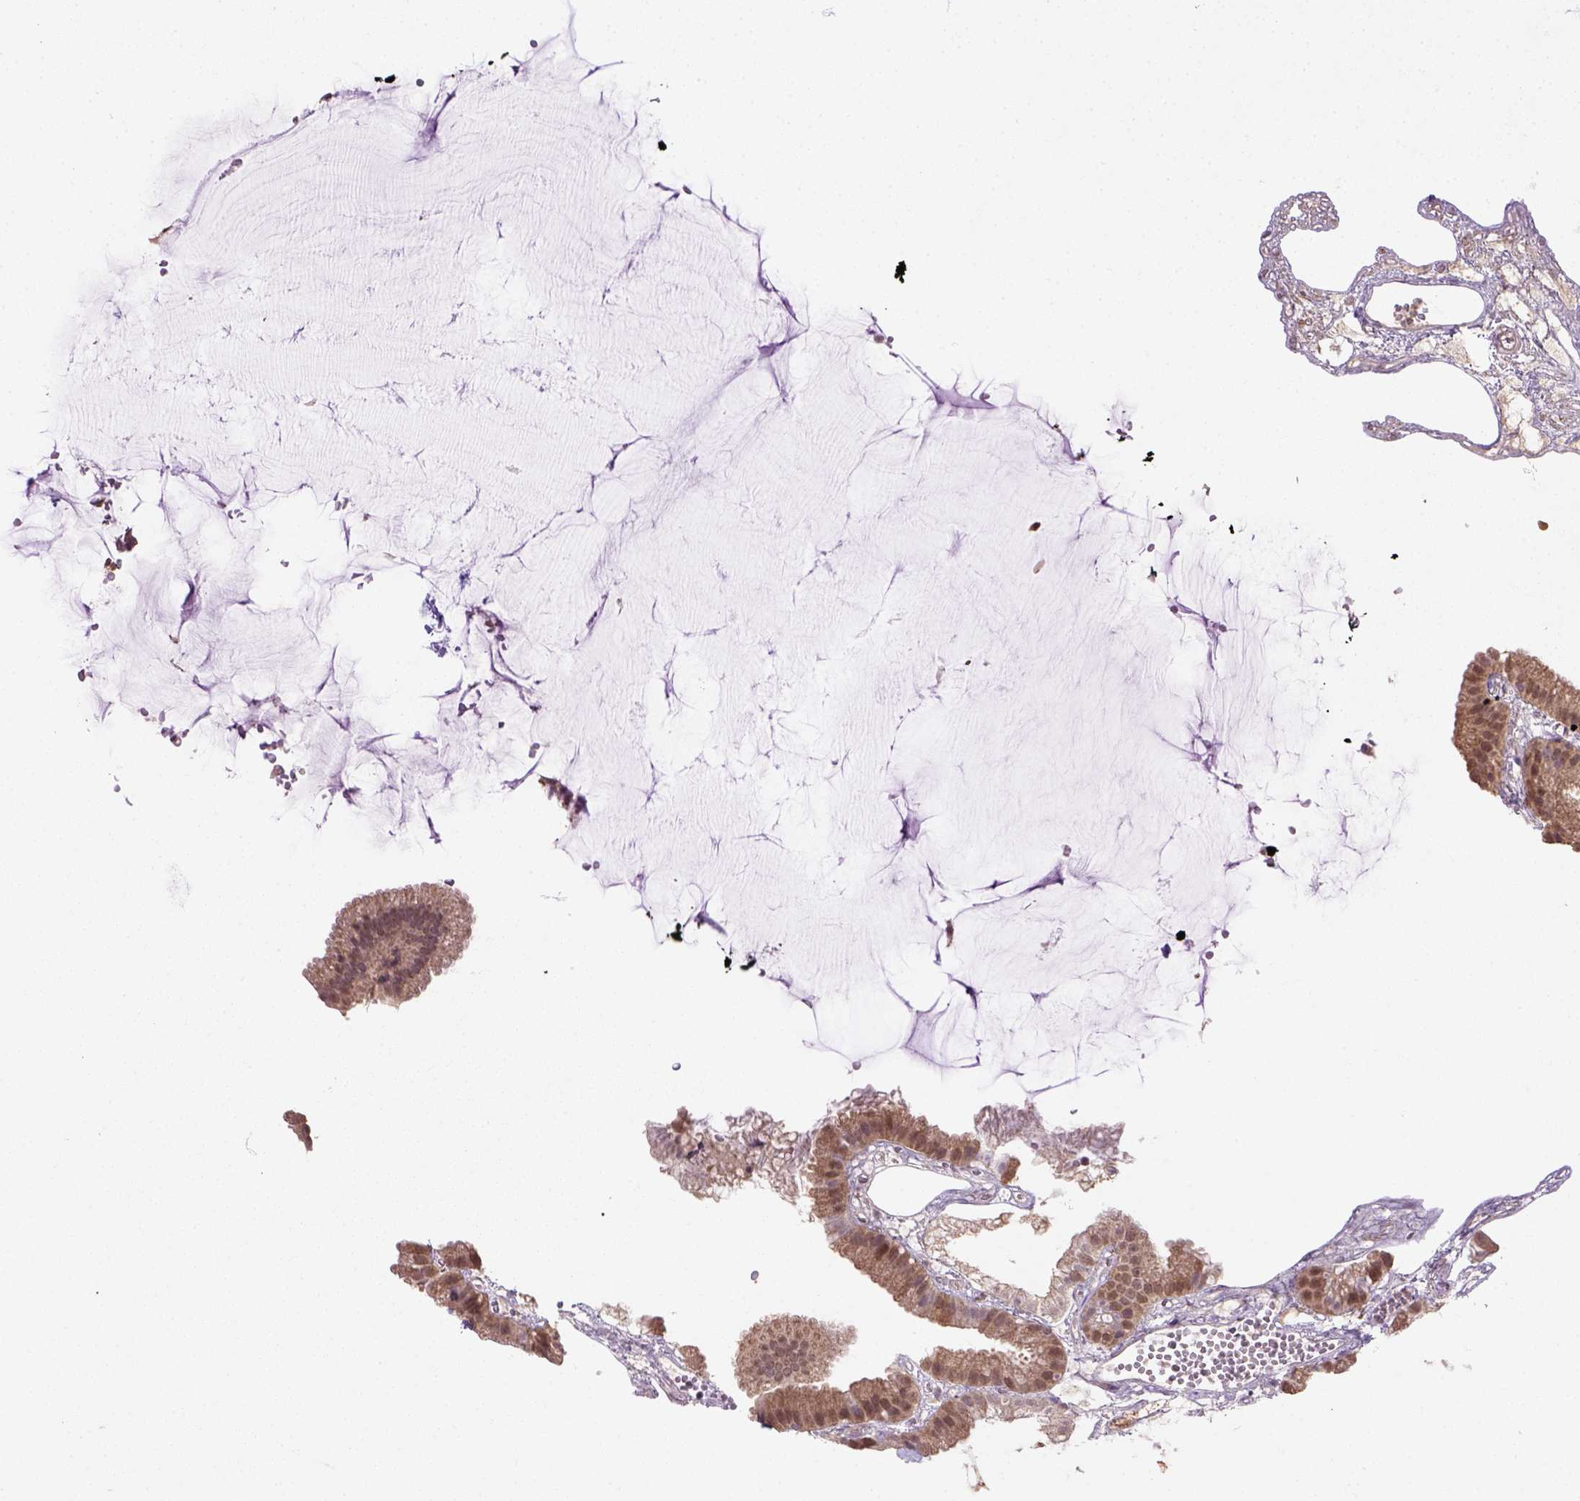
{"staining": {"intensity": "moderate", "quantity": ">75%", "location": "cytoplasmic/membranous"}, "tissue": "gallbladder", "cell_type": "Glandular cells", "image_type": "normal", "snomed": [{"axis": "morphology", "description": "Normal tissue, NOS"}, {"axis": "topography", "description": "Gallbladder"}], "caption": "Gallbladder stained with immunohistochemistry (IHC) displays moderate cytoplasmic/membranous positivity in about >75% of glandular cells.", "gene": "NUDT10", "patient": {"sex": "female", "age": 63}}